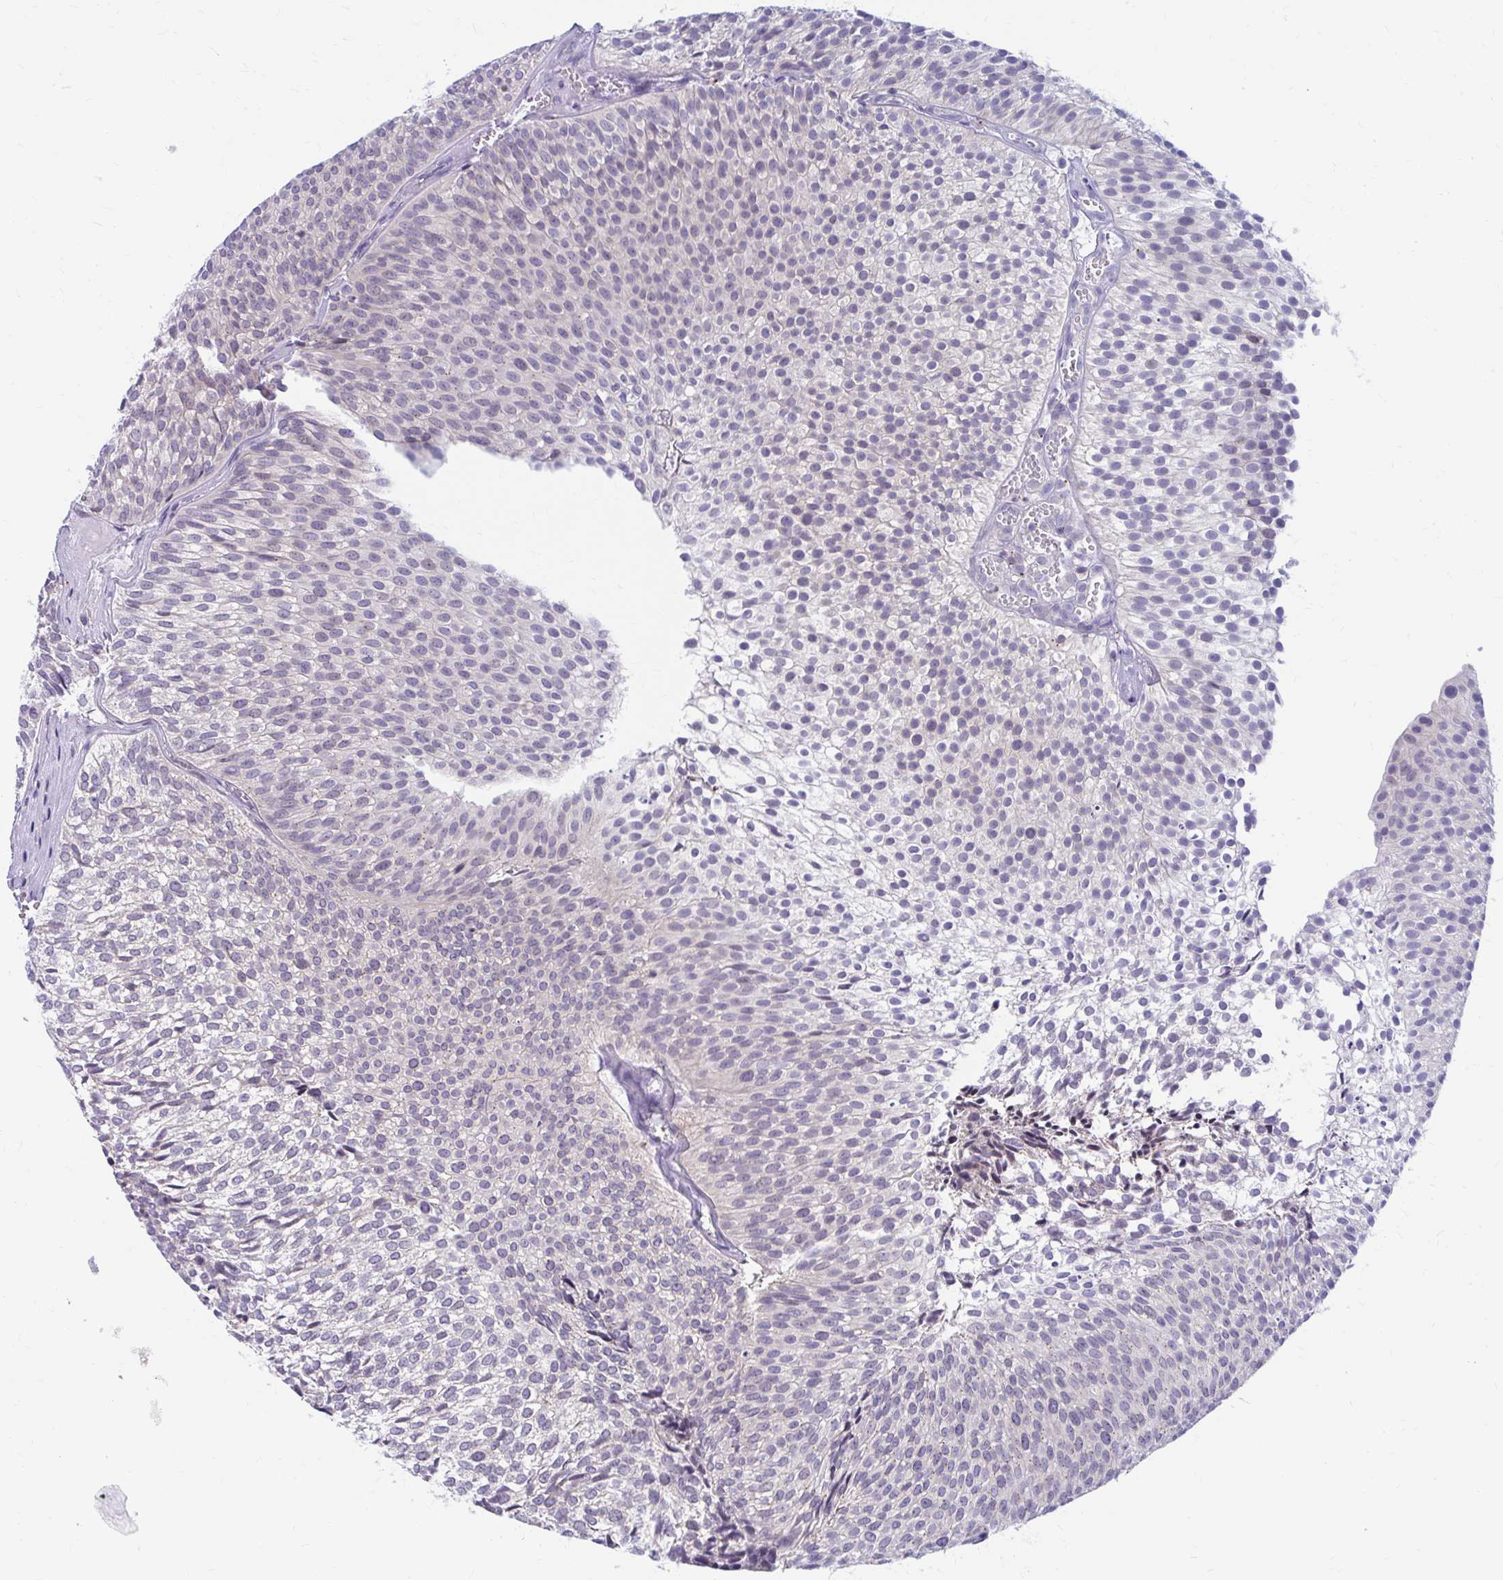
{"staining": {"intensity": "negative", "quantity": "none", "location": "none"}, "tissue": "urothelial cancer", "cell_type": "Tumor cells", "image_type": "cancer", "snomed": [{"axis": "morphology", "description": "Urothelial carcinoma, Low grade"}, {"axis": "topography", "description": "Urinary bladder"}], "caption": "Low-grade urothelial carcinoma was stained to show a protein in brown. There is no significant expression in tumor cells.", "gene": "RADIL", "patient": {"sex": "male", "age": 91}}